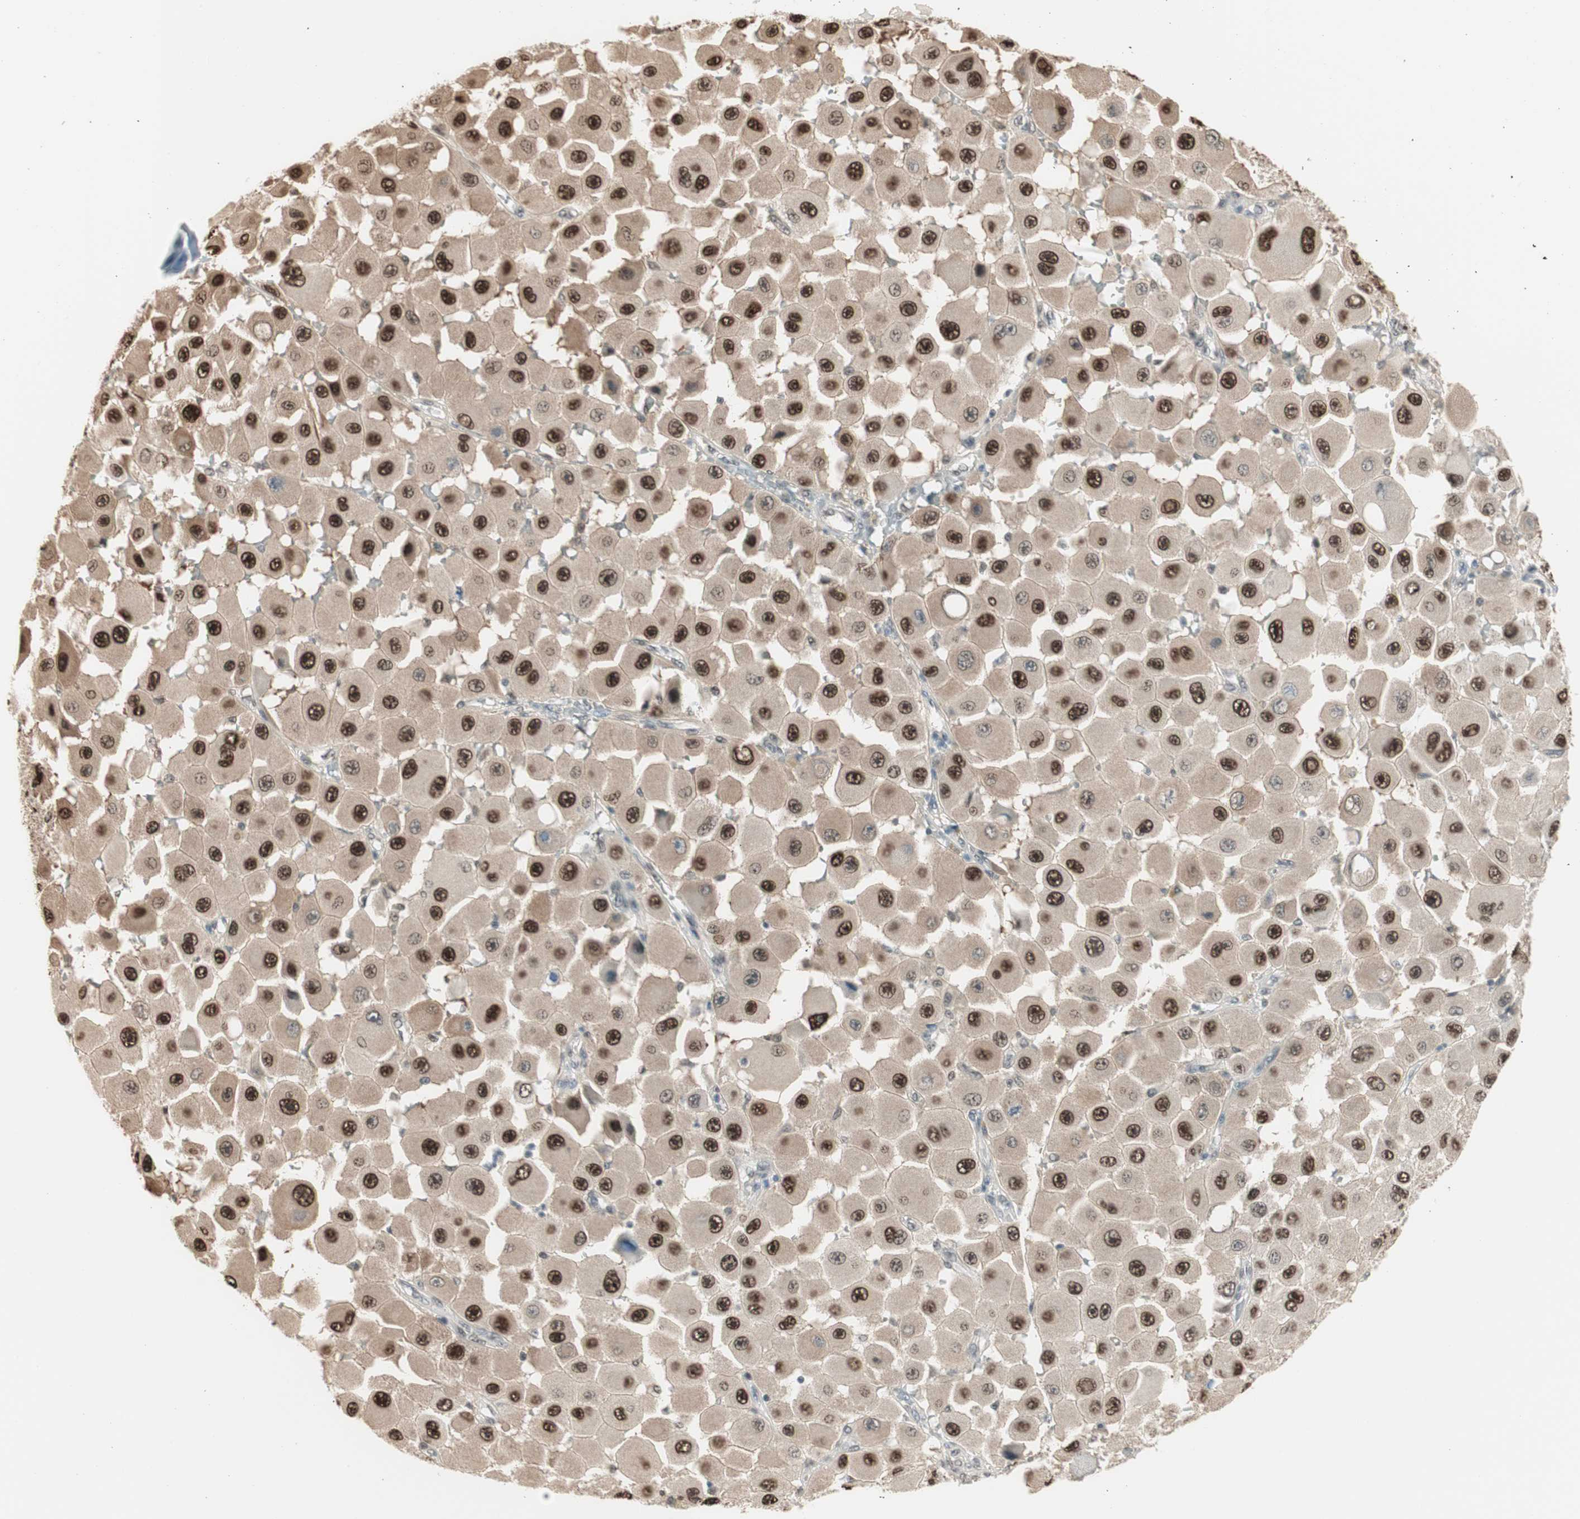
{"staining": {"intensity": "strong", "quantity": ">75%", "location": "nuclear"}, "tissue": "melanoma", "cell_type": "Tumor cells", "image_type": "cancer", "snomed": [{"axis": "morphology", "description": "Malignant melanoma, NOS"}, {"axis": "topography", "description": "Skin"}], "caption": "IHC of malignant melanoma demonstrates high levels of strong nuclear positivity in about >75% of tumor cells.", "gene": "LONP2", "patient": {"sex": "female", "age": 81}}